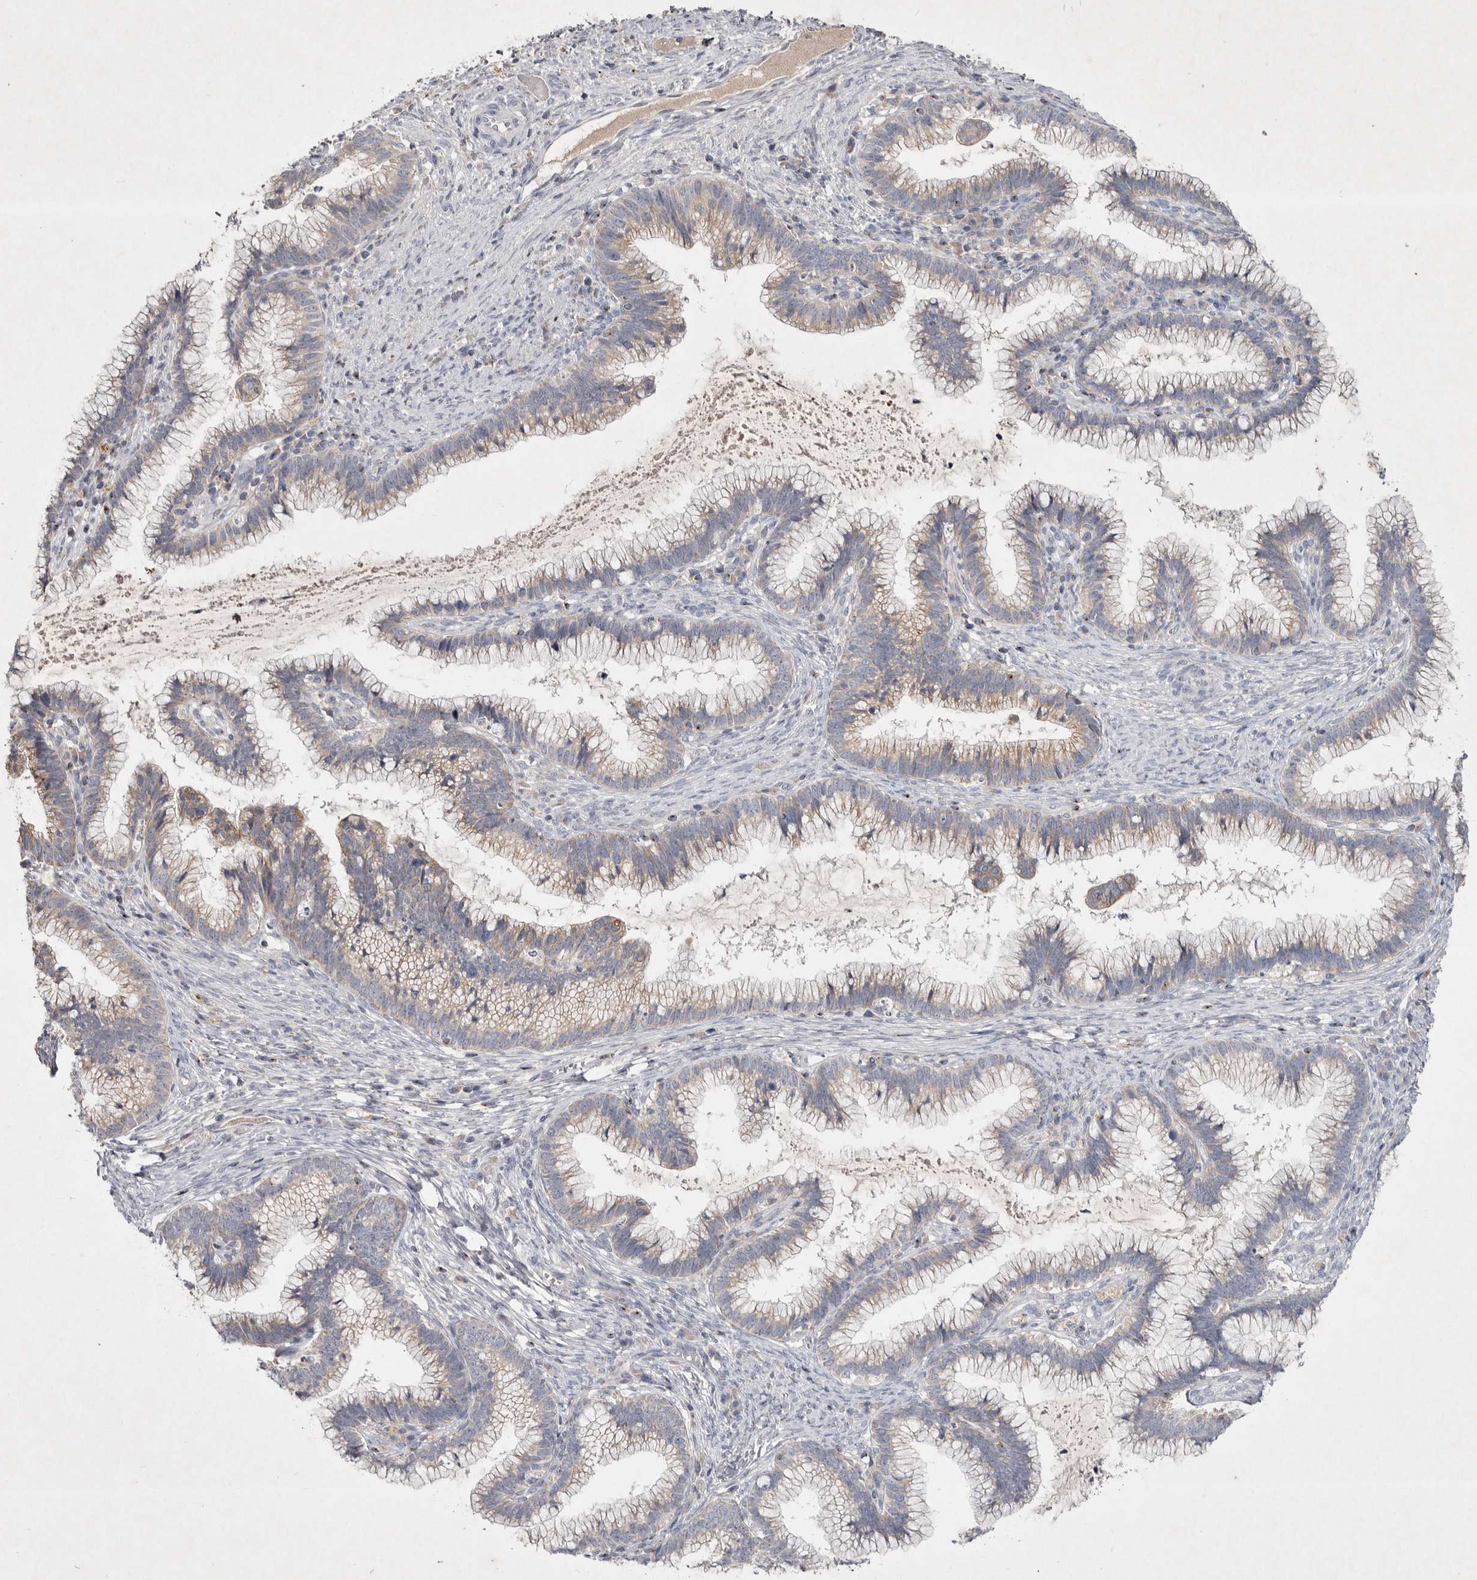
{"staining": {"intensity": "weak", "quantity": "<25%", "location": "cytoplasmic/membranous"}, "tissue": "cervical cancer", "cell_type": "Tumor cells", "image_type": "cancer", "snomed": [{"axis": "morphology", "description": "Adenocarcinoma, NOS"}, {"axis": "topography", "description": "Cervix"}], "caption": "Immunohistochemical staining of adenocarcinoma (cervical) exhibits no significant positivity in tumor cells. Nuclei are stained in blue.", "gene": "TNFSF14", "patient": {"sex": "female", "age": 36}}